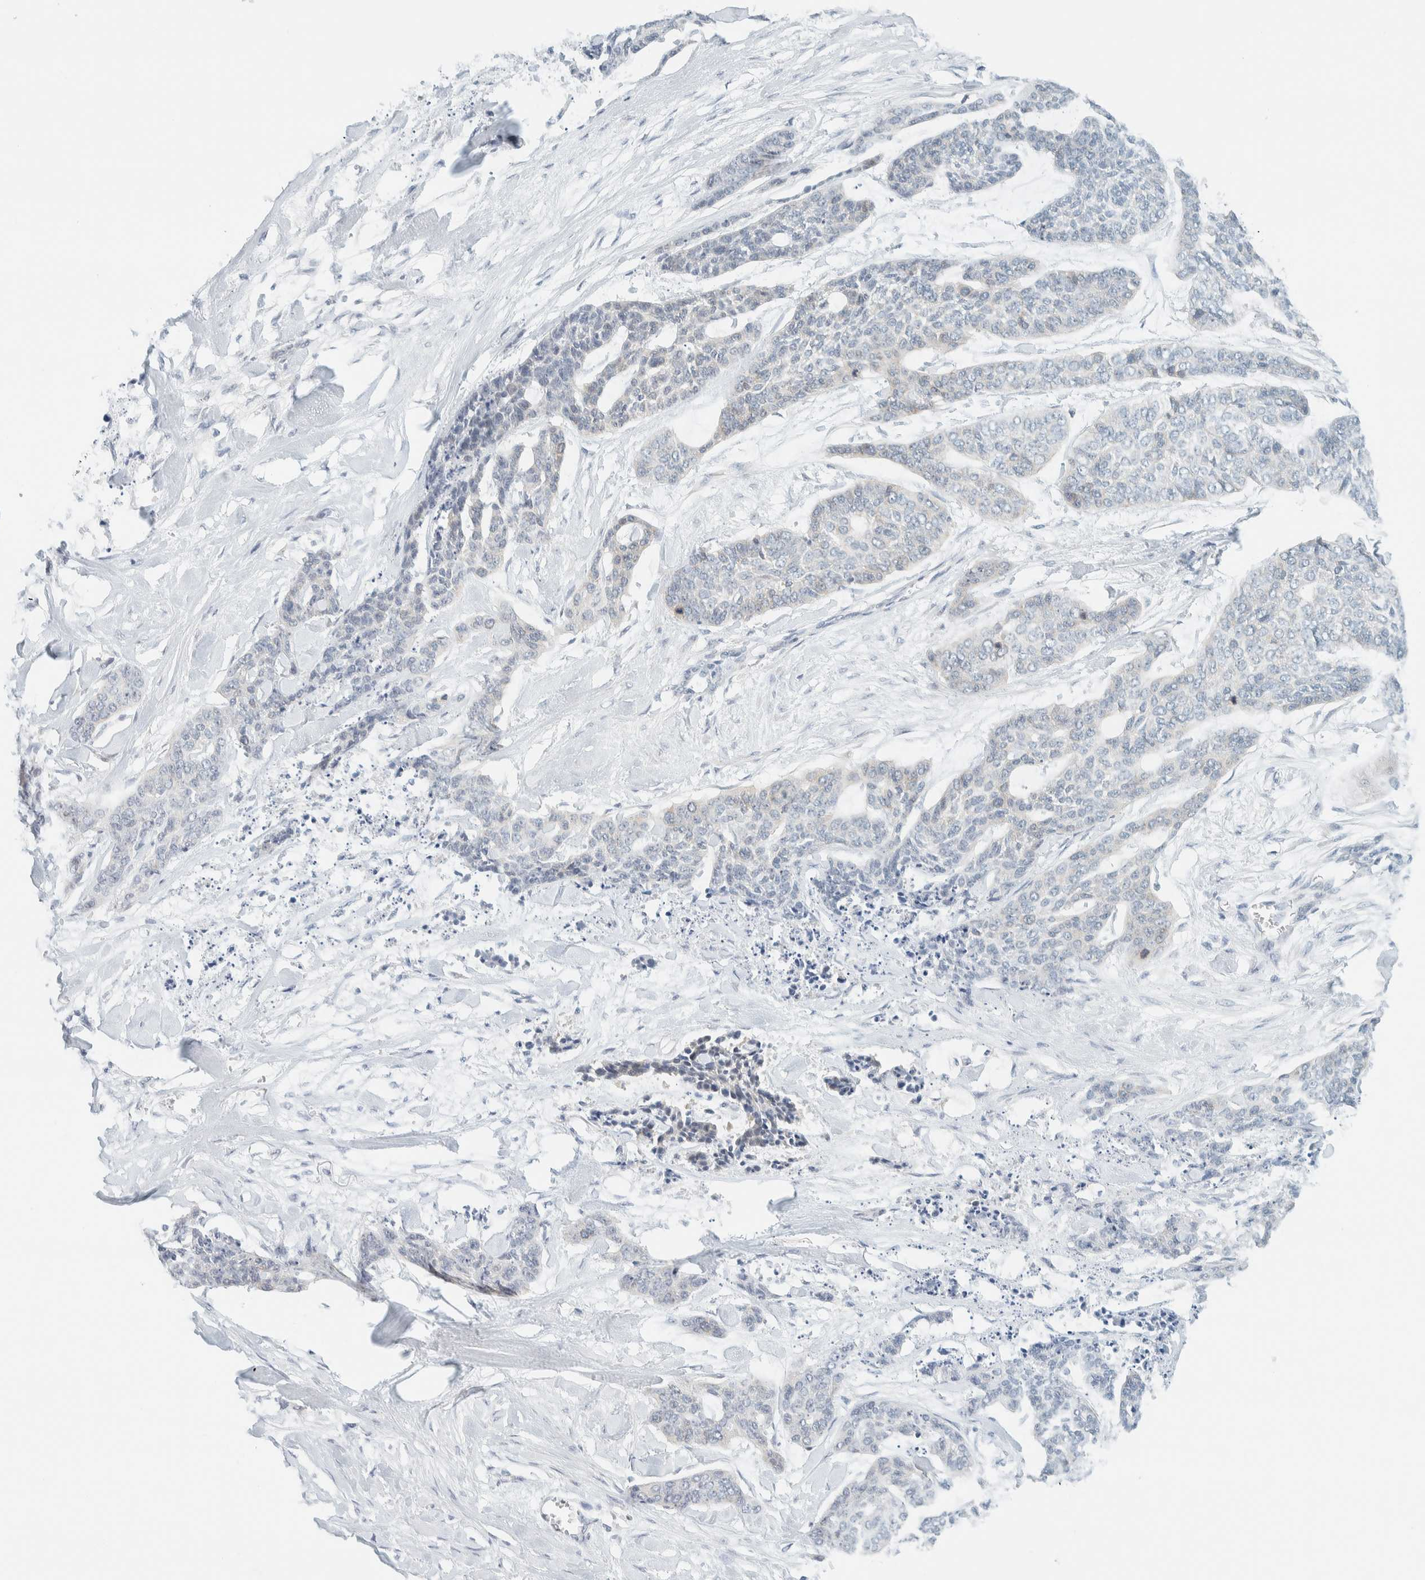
{"staining": {"intensity": "negative", "quantity": "none", "location": "none"}, "tissue": "skin cancer", "cell_type": "Tumor cells", "image_type": "cancer", "snomed": [{"axis": "morphology", "description": "Basal cell carcinoma"}, {"axis": "topography", "description": "Skin"}], "caption": "A micrograph of human skin cancer (basal cell carcinoma) is negative for staining in tumor cells. The staining is performed using DAB brown chromogen with nuclei counter-stained in using hematoxylin.", "gene": "NDE1", "patient": {"sex": "female", "age": 64}}